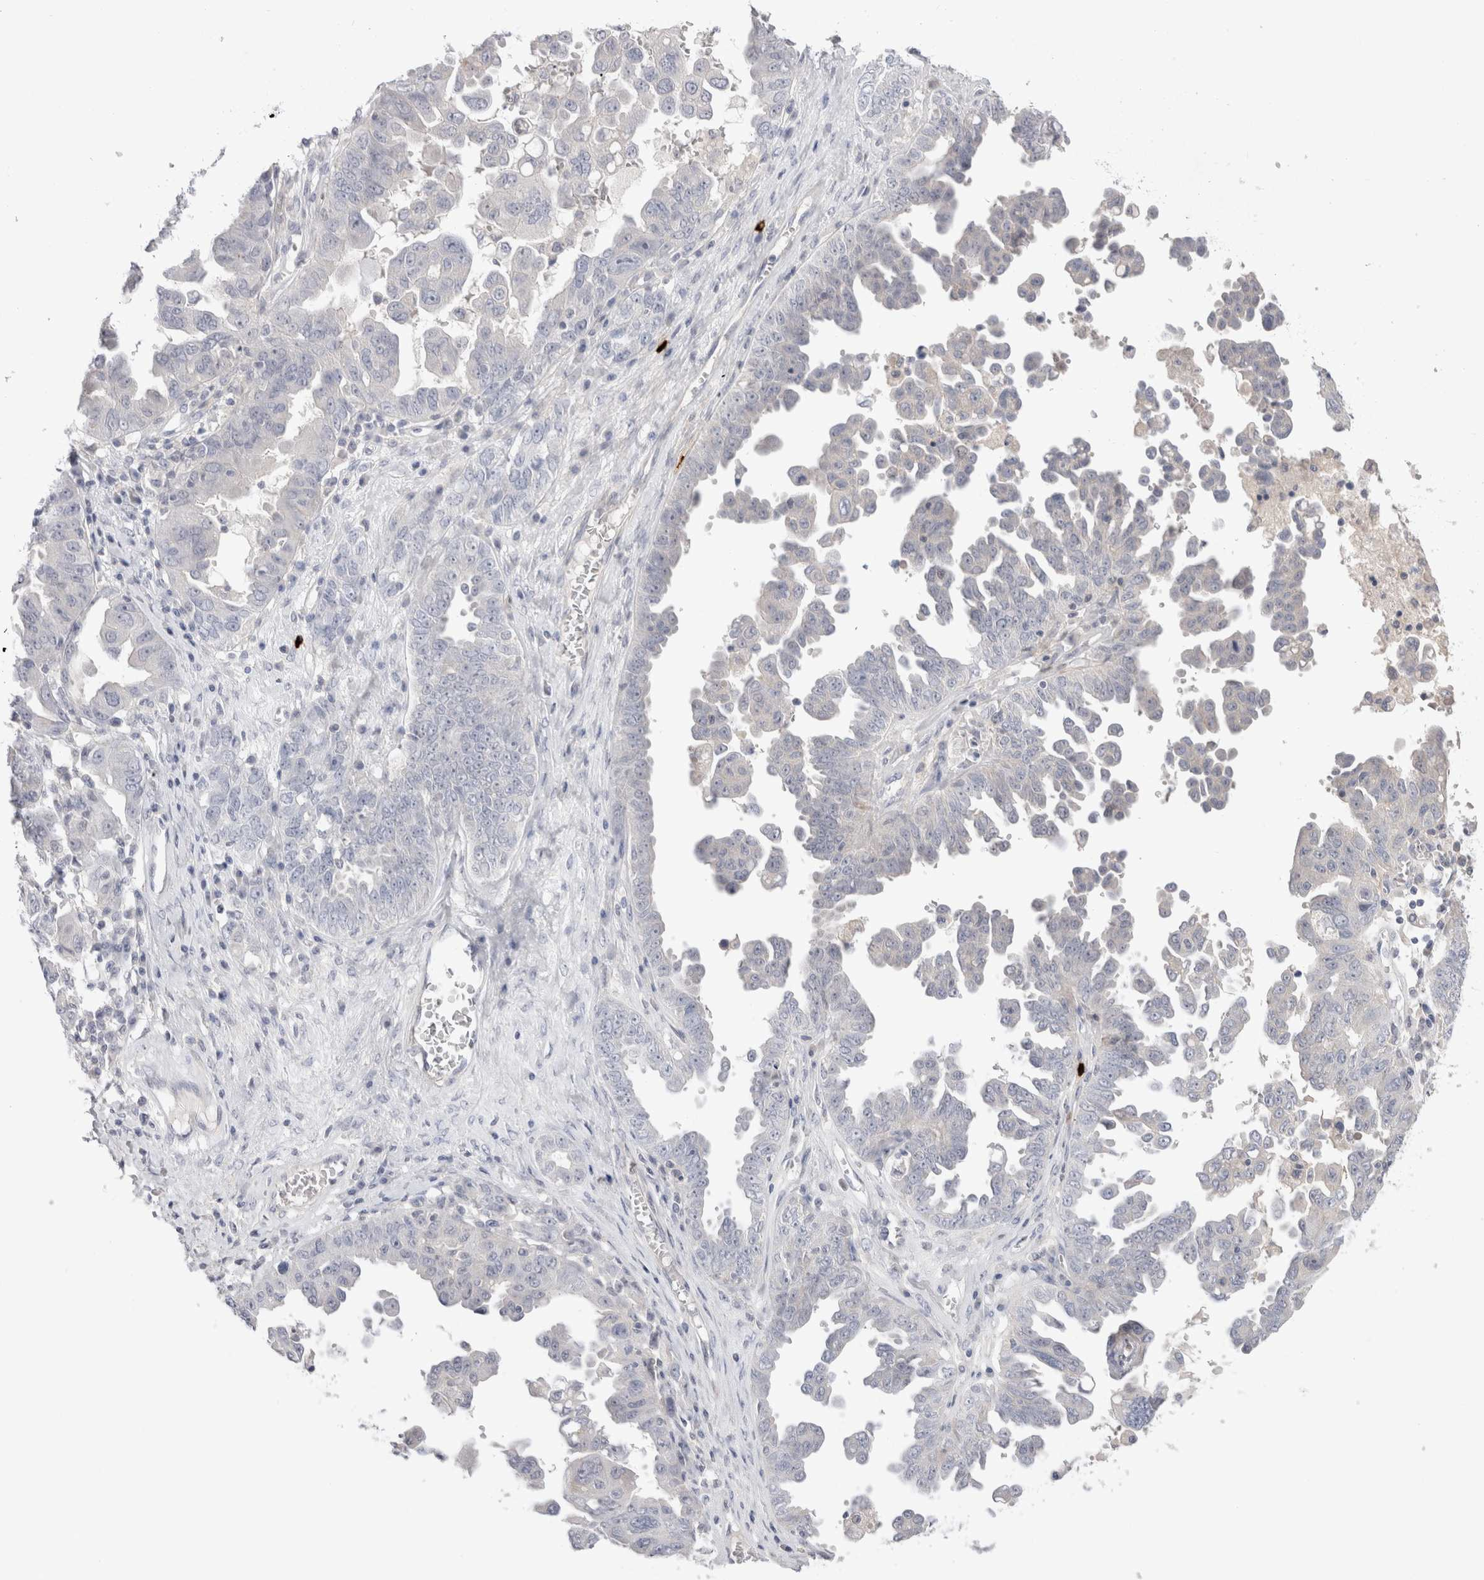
{"staining": {"intensity": "negative", "quantity": "none", "location": "none"}, "tissue": "ovarian cancer", "cell_type": "Tumor cells", "image_type": "cancer", "snomed": [{"axis": "morphology", "description": "Carcinoma, endometroid"}, {"axis": "topography", "description": "Ovary"}], "caption": "DAB immunohistochemical staining of endometroid carcinoma (ovarian) exhibits no significant positivity in tumor cells. (DAB immunohistochemistry (IHC) visualized using brightfield microscopy, high magnification).", "gene": "SPINK2", "patient": {"sex": "female", "age": 62}}